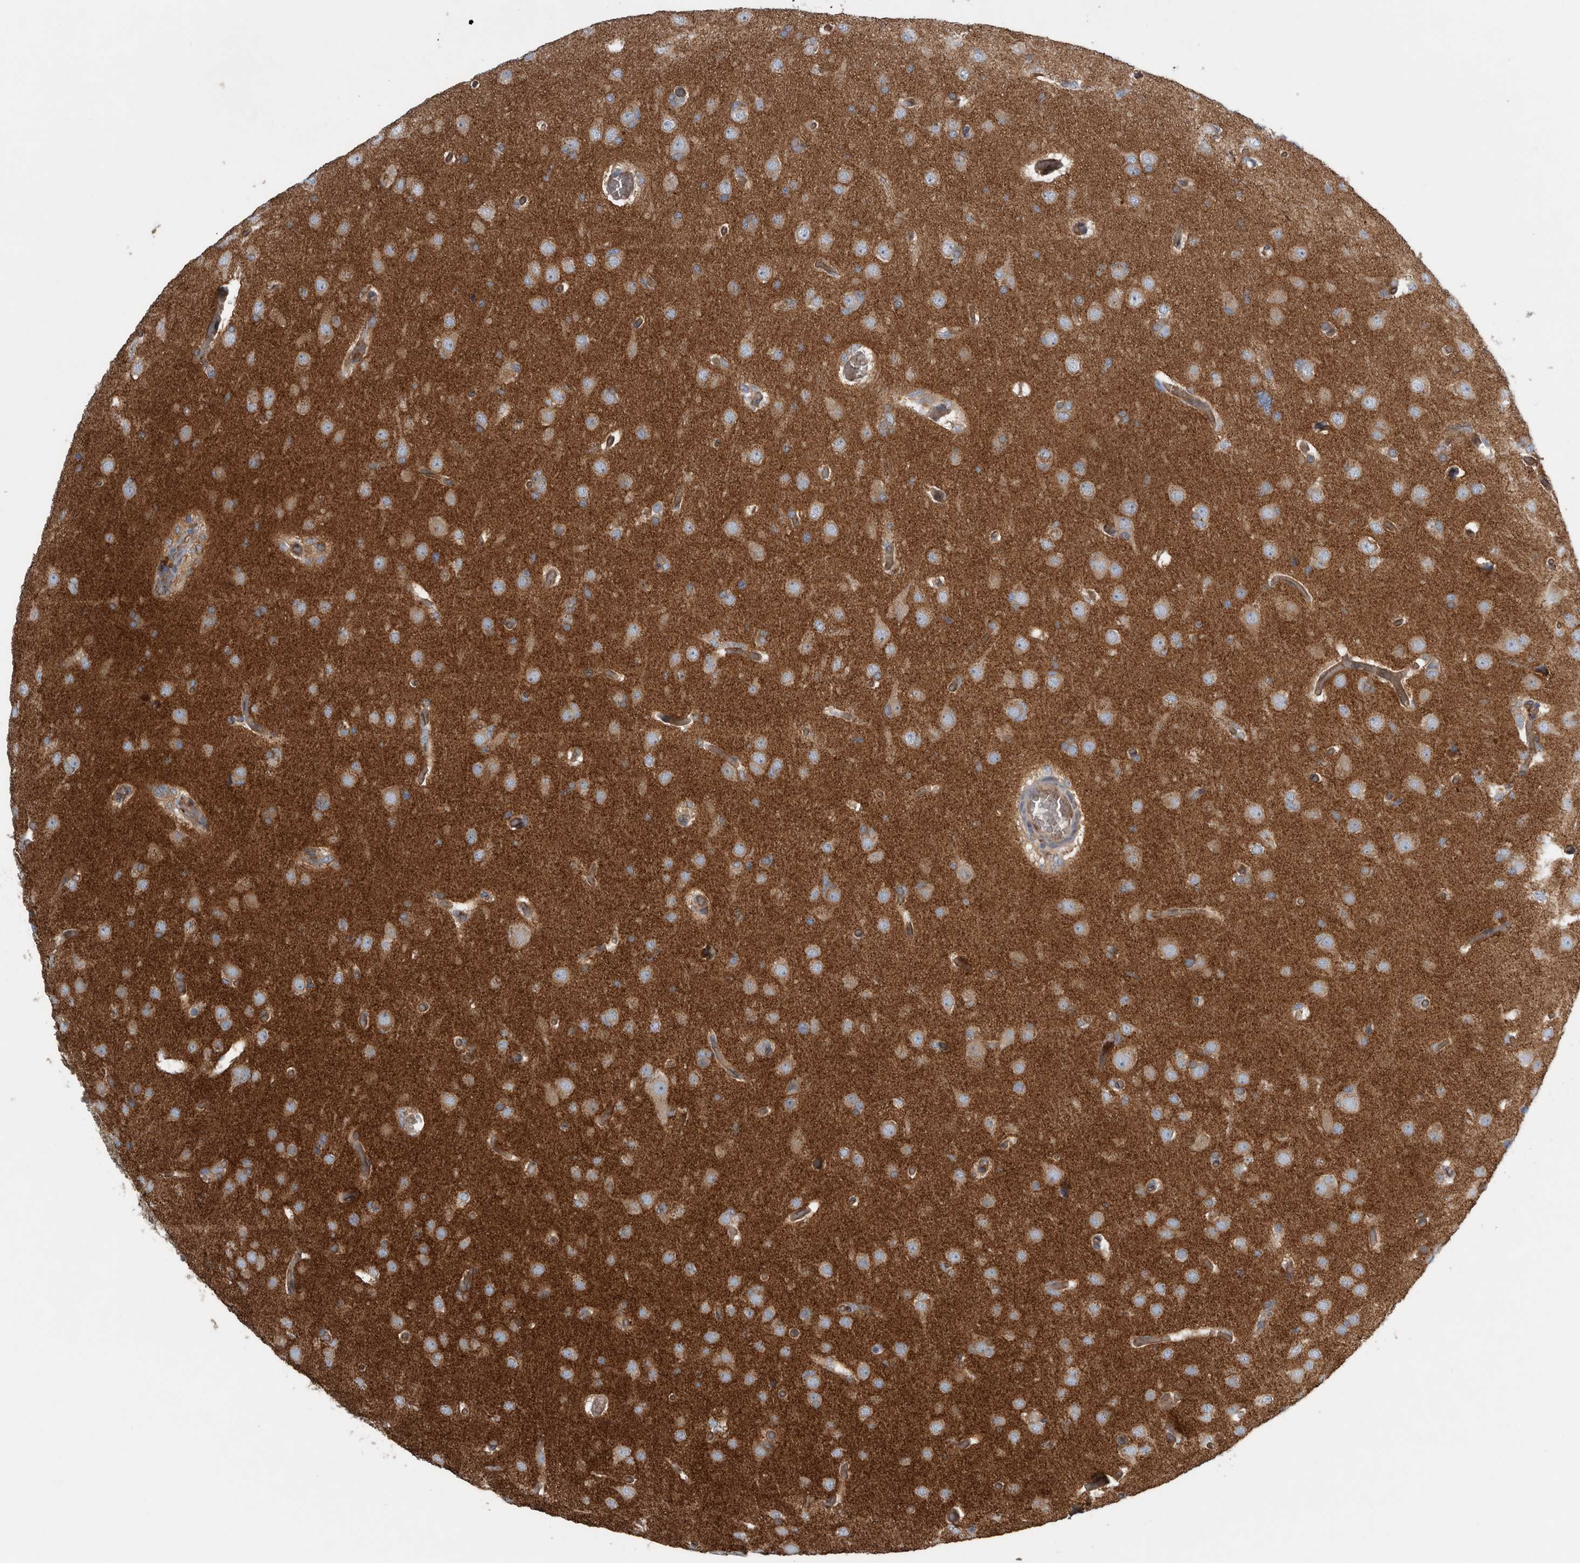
{"staining": {"intensity": "strong", "quantity": ">75%", "location": "cytoplasmic/membranous"}, "tissue": "glioma", "cell_type": "Tumor cells", "image_type": "cancer", "snomed": [{"axis": "morphology", "description": "Glioma, malignant, High grade"}, {"axis": "topography", "description": "Cerebral cortex"}], "caption": "This photomicrograph demonstrates glioma stained with immunohistochemistry to label a protein in brown. The cytoplasmic/membranous of tumor cells show strong positivity for the protein. Nuclei are counter-stained blue.", "gene": "GLT8D2", "patient": {"sex": "female", "age": 36}}